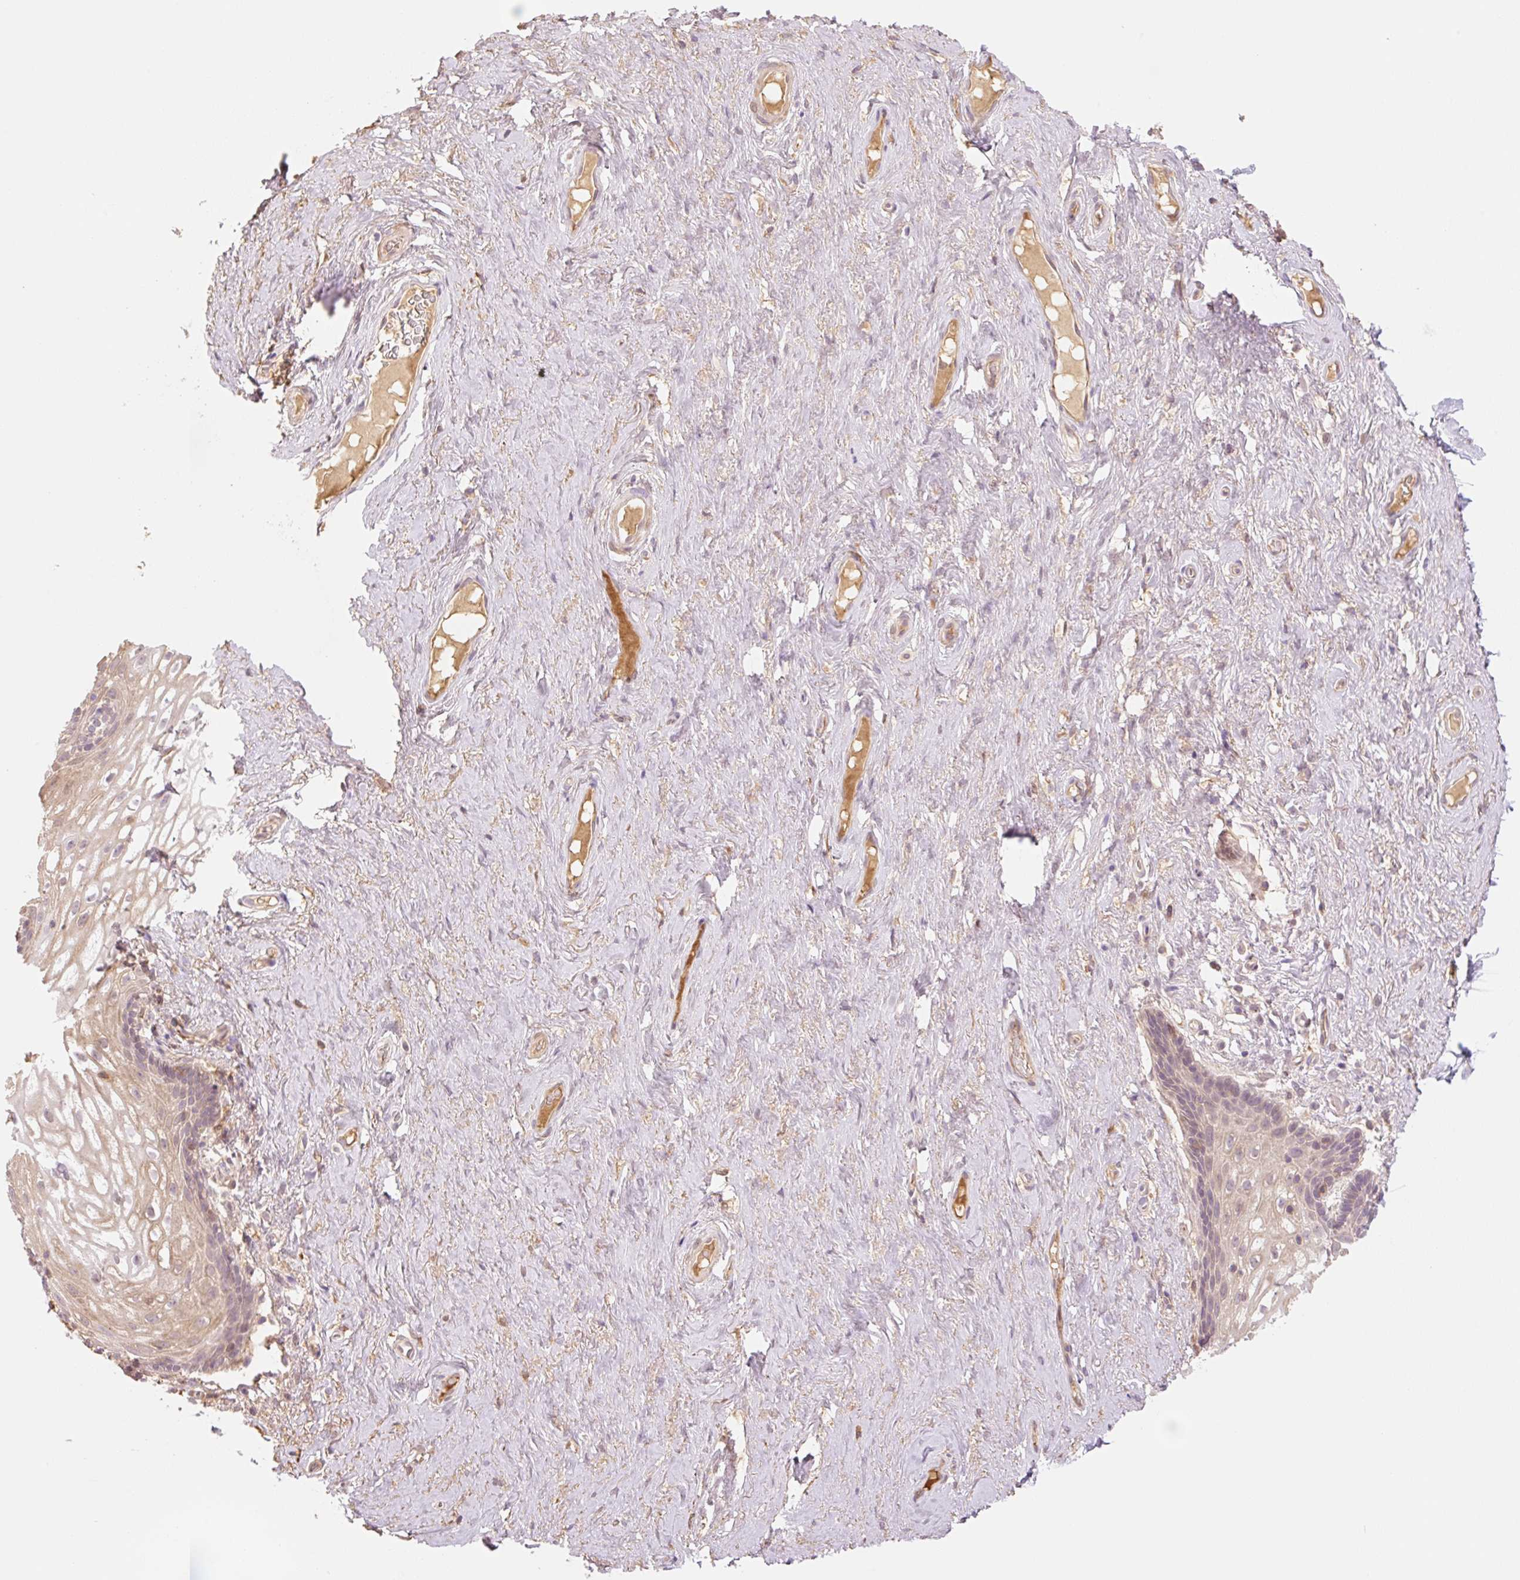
{"staining": {"intensity": "weak", "quantity": "<25%", "location": "nuclear"}, "tissue": "vagina", "cell_type": "Squamous epithelial cells", "image_type": "normal", "snomed": [{"axis": "morphology", "description": "Normal tissue, NOS"}, {"axis": "topography", "description": "Vagina"}, {"axis": "topography", "description": "Peripheral nerve tissue"}], "caption": "DAB immunohistochemical staining of normal human vagina demonstrates no significant positivity in squamous epithelial cells. Nuclei are stained in blue.", "gene": "HEBP1", "patient": {"sex": "female", "age": 71}}